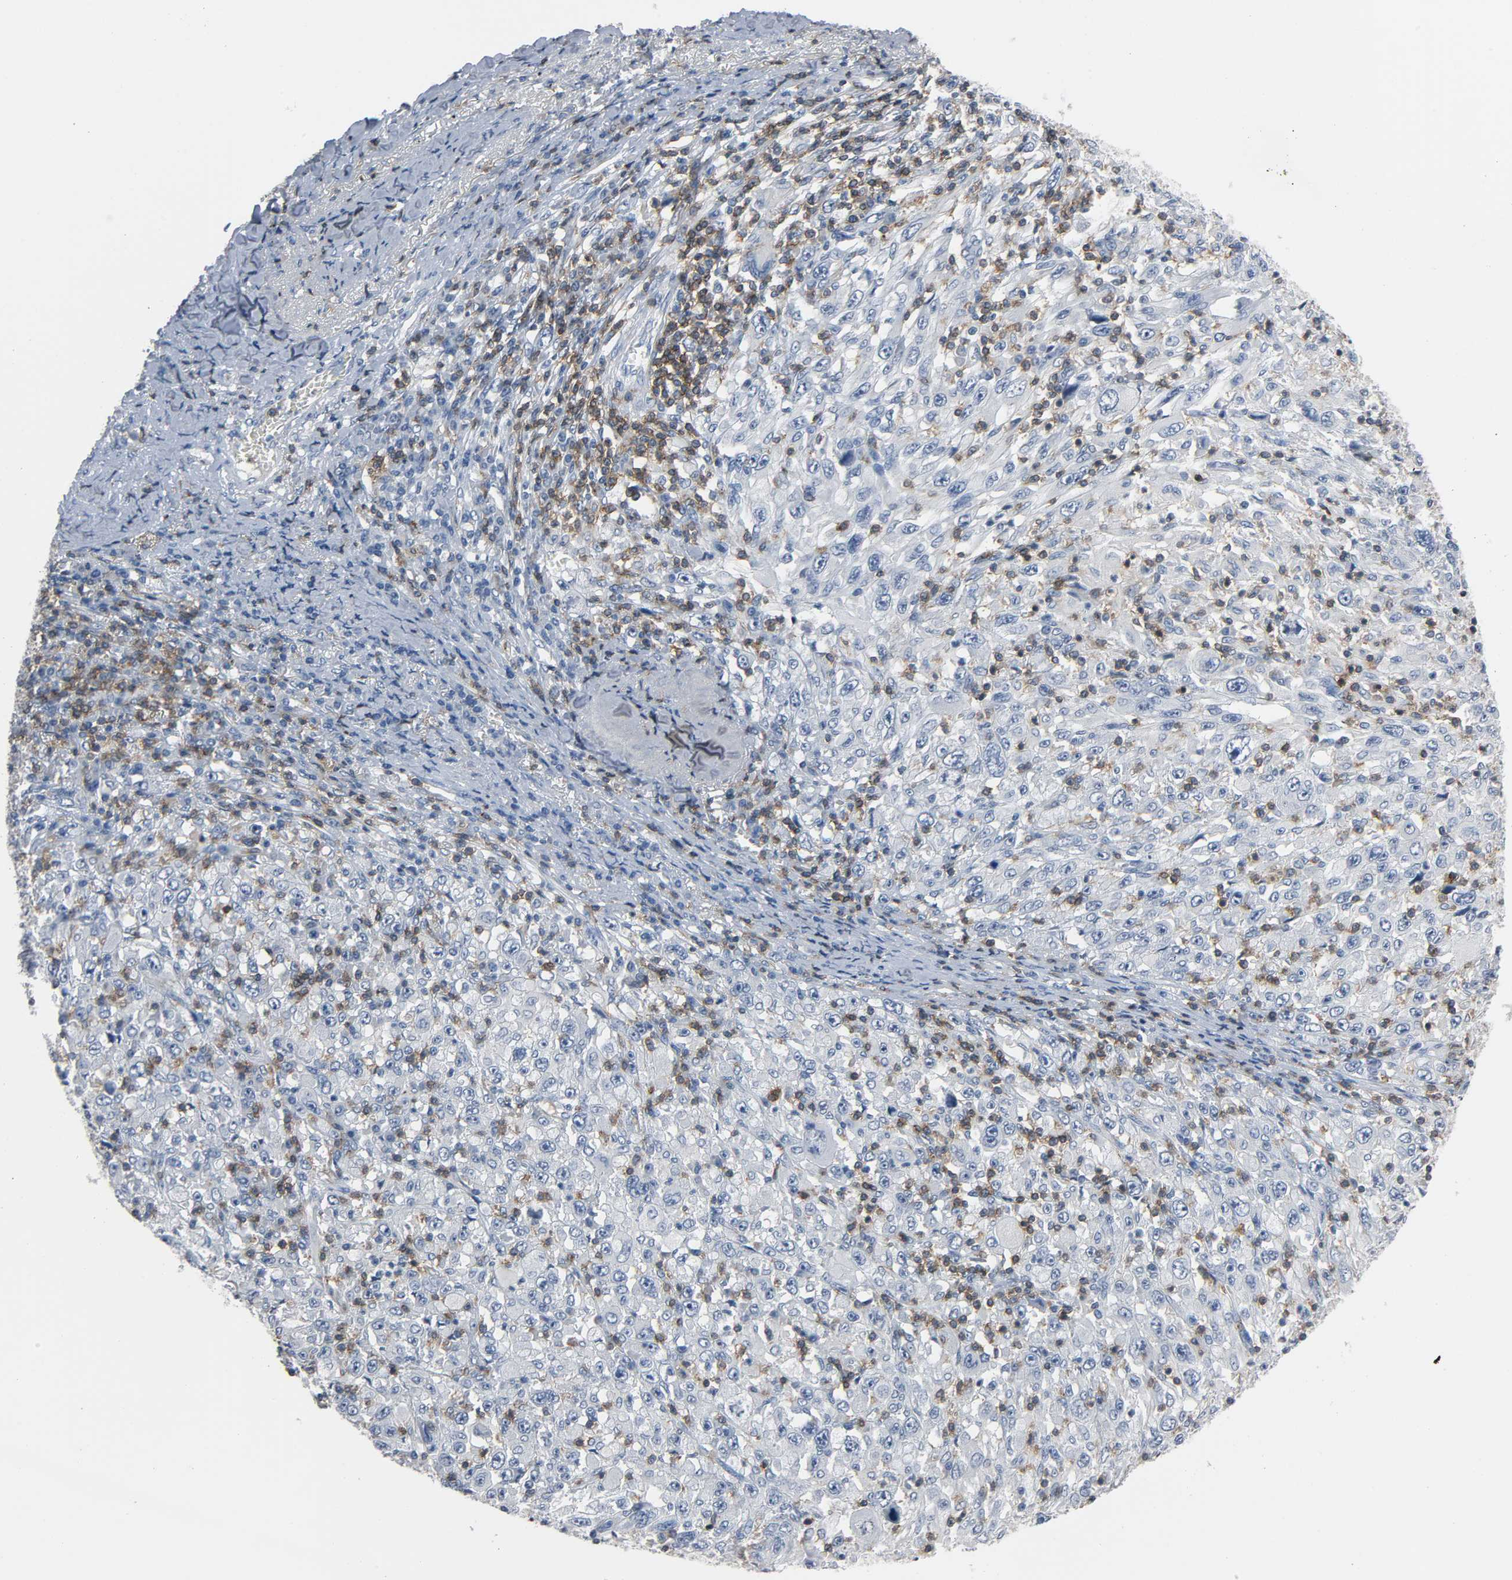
{"staining": {"intensity": "negative", "quantity": "none", "location": "none"}, "tissue": "melanoma", "cell_type": "Tumor cells", "image_type": "cancer", "snomed": [{"axis": "morphology", "description": "Malignant melanoma, Metastatic site"}, {"axis": "topography", "description": "Skin"}], "caption": "Immunohistochemical staining of human melanoma reveals no significant staining in tumor cells.", "gene": "LCK", "patient": {"sex": "female", "age": 56}}